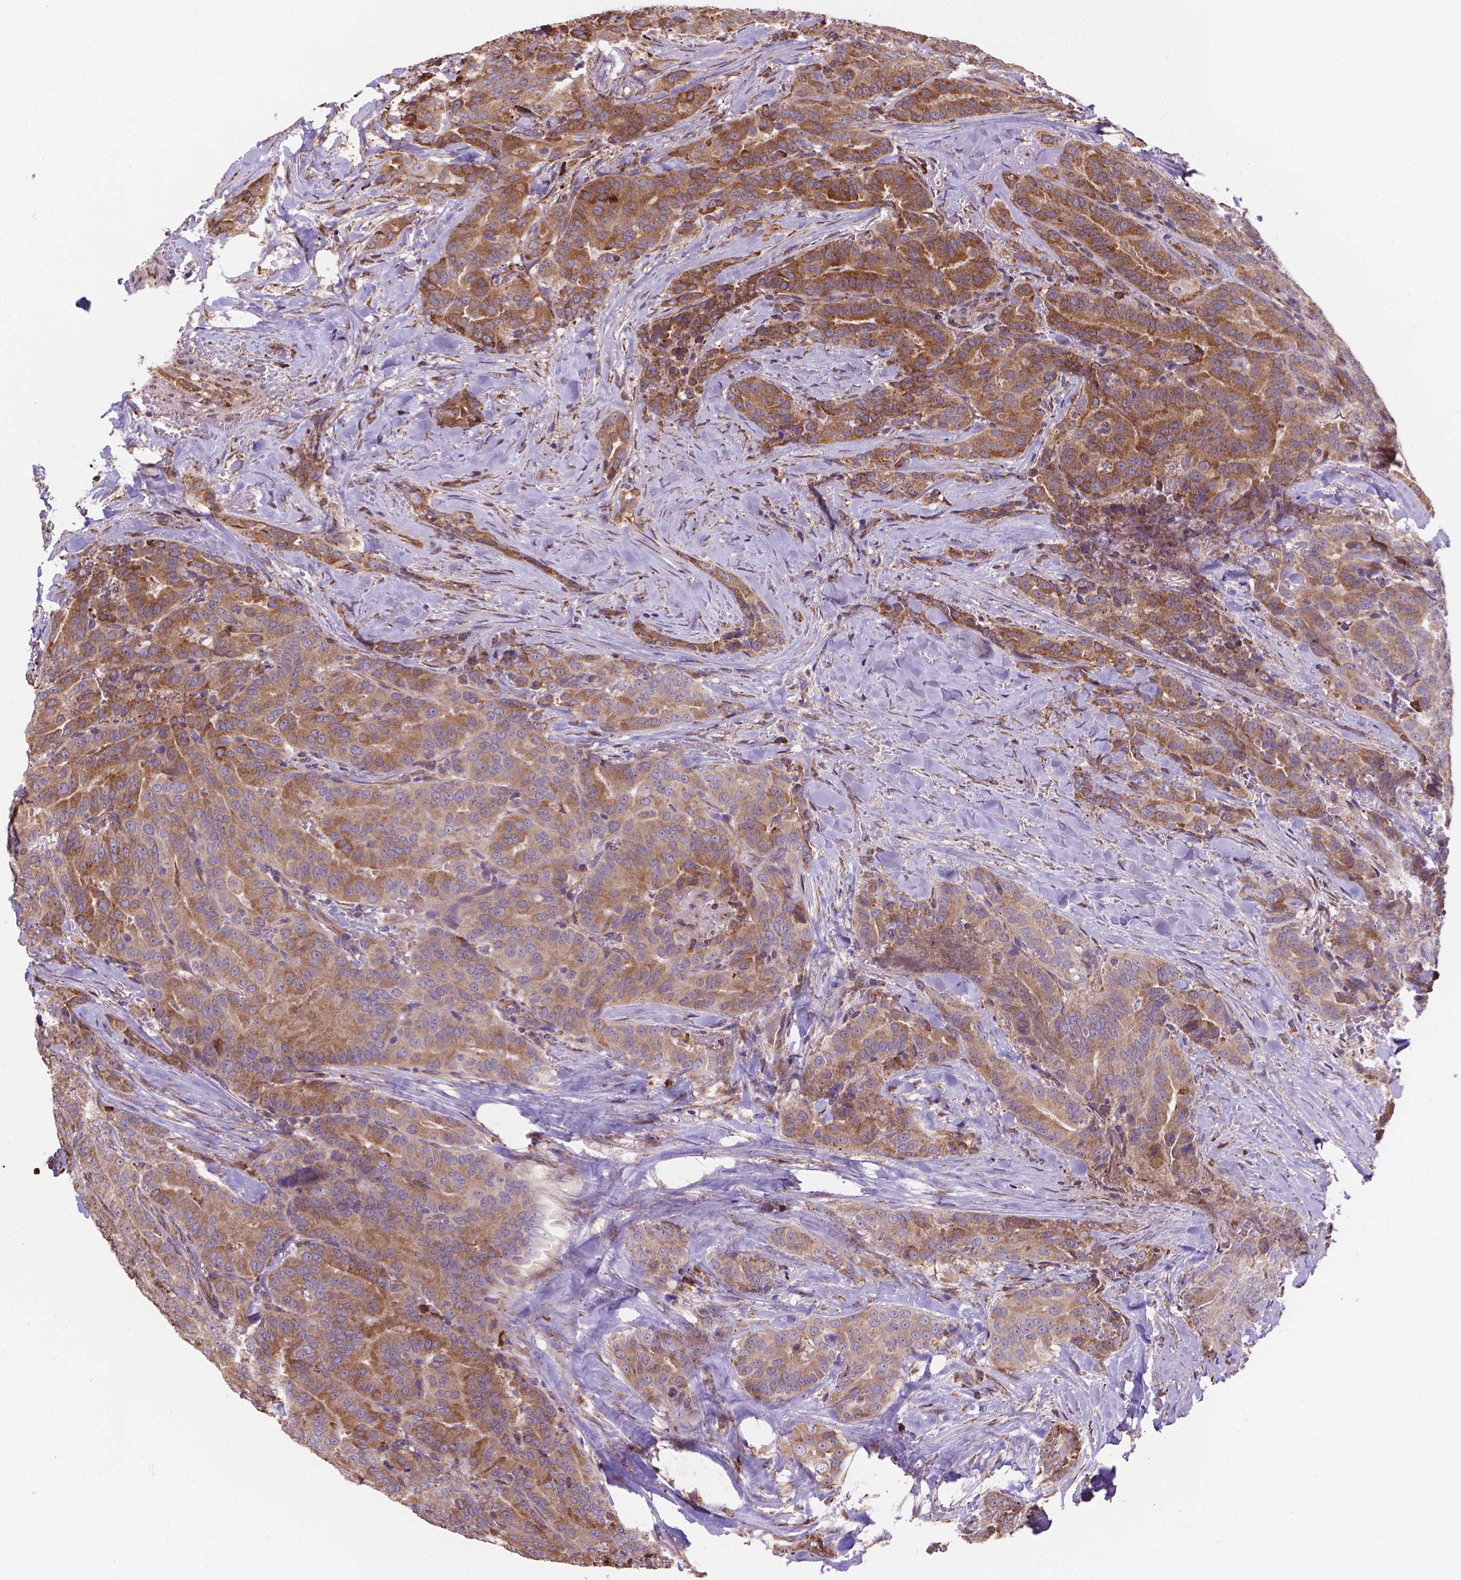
{"staining": {"intensity": "moderate", "quantity": ">75%", "location": "cytoplasmic/membranous"}, "tissue": "thyroid cancer", "cell_type": "Tumor cells", "image_type": "cancer", "snomed": [{"axis": "morphology", "description": "Papillary adenocarcinoma, NOS"}, {"axis": "topography", "description": "Thyroid gland"}], "caption": "The image reveals staining of thyroid cancer (papillary adenocarcinoma), revealing moderate cytoplasmic/membranous protein staining (brown color) within tumor cells.", "gene": "IPO11", "patient": {"sex": "male", "age": 61}}